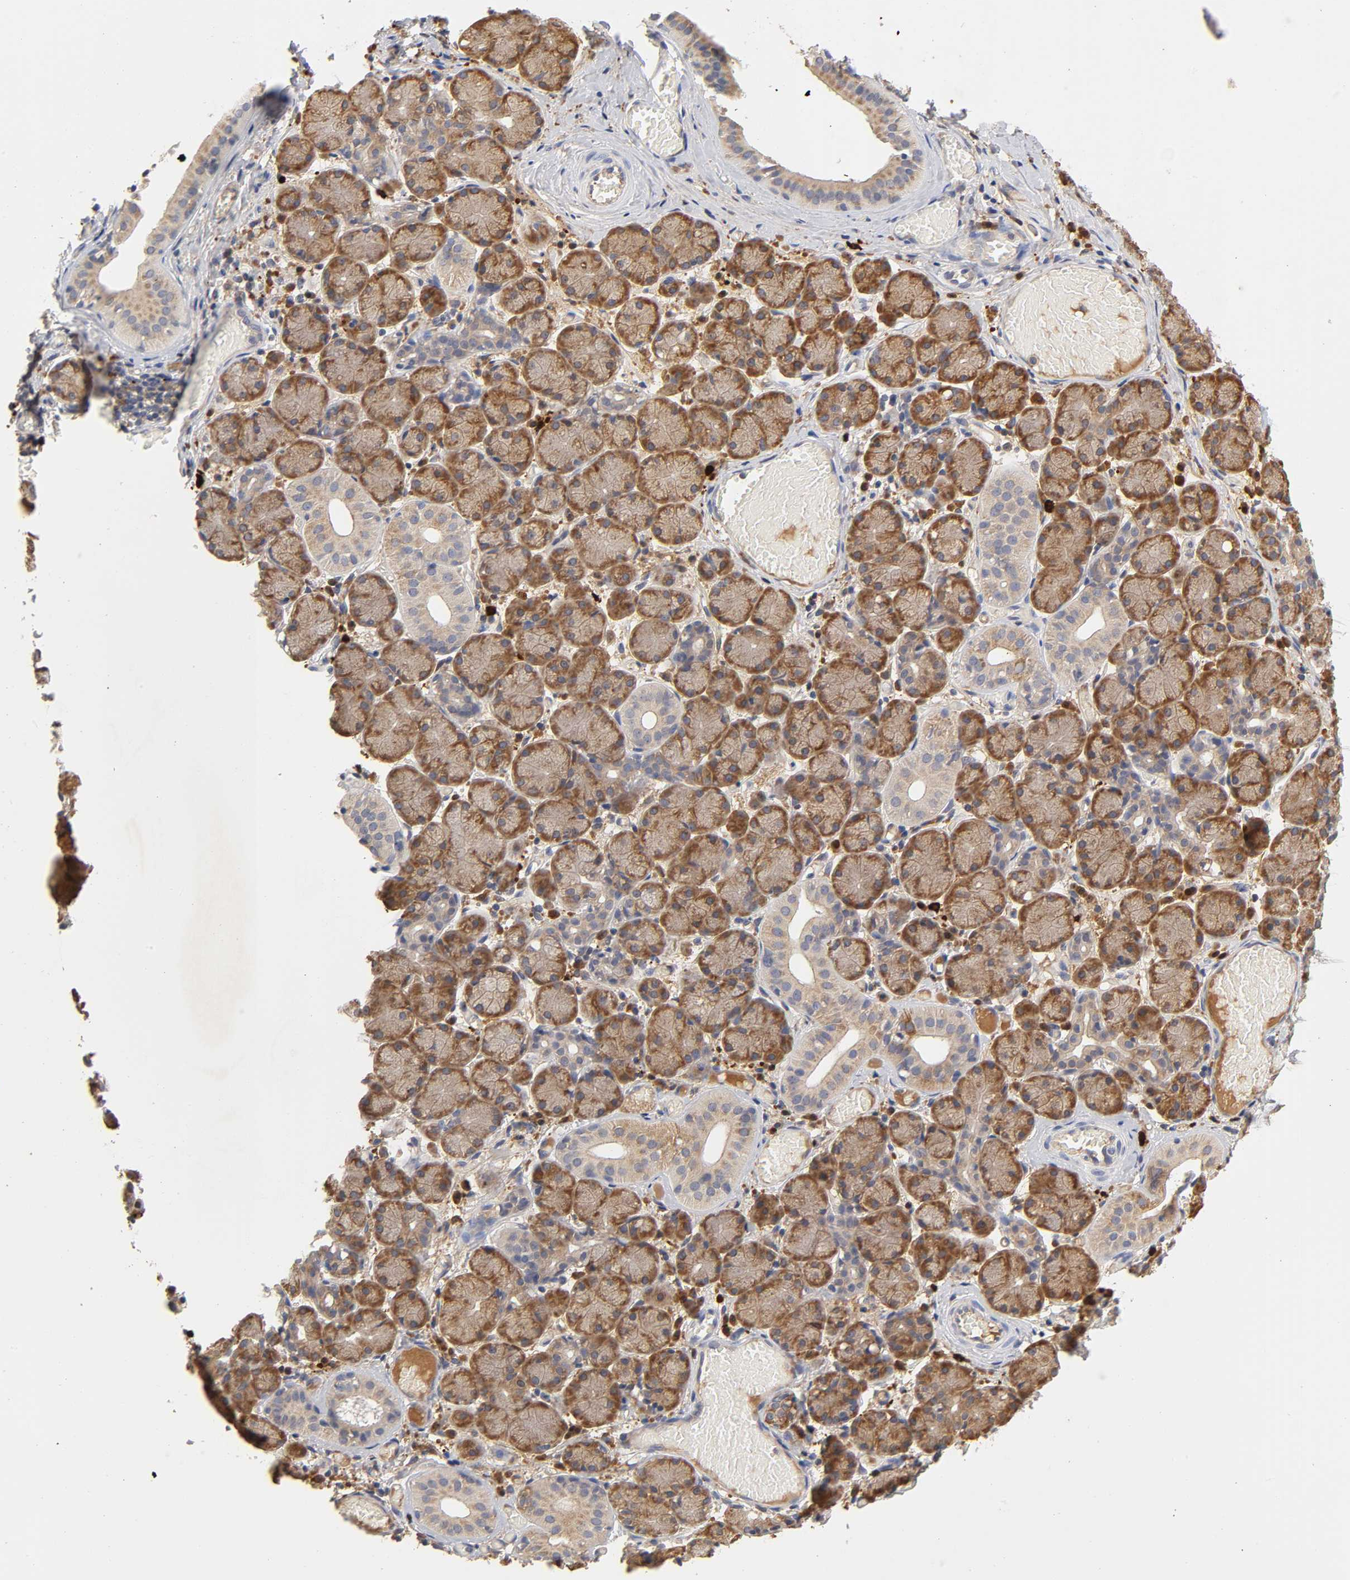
{"staining": {"intensity": "strong", "quantity": ">75%", "location": "cytoplasmic/membranous"}, "tissue": "salivary gland", "cell_type": "Glandular cells", "image_type": "normal", "snomed": [{"axis": "morphology", "description": "Normal tissue, NOS"}, {"axis": "topography", "description": "Salivary gland"}], "caption": "Immunohistochemistry staining of benign salivary gland, which reveals high levels of strong cytoplasmic/membranous expression in approximately >75% of glandular cells indicating strong cytoplasmic/membranous protein expression. The staining was performed using DAB (3,3'-diaminobenzidine) (brown) for protein detection and nuclei were counterstained in hematoxylin (blue).", "gene": "RPS29", "patient": {"sex": "female", "age": 24}}